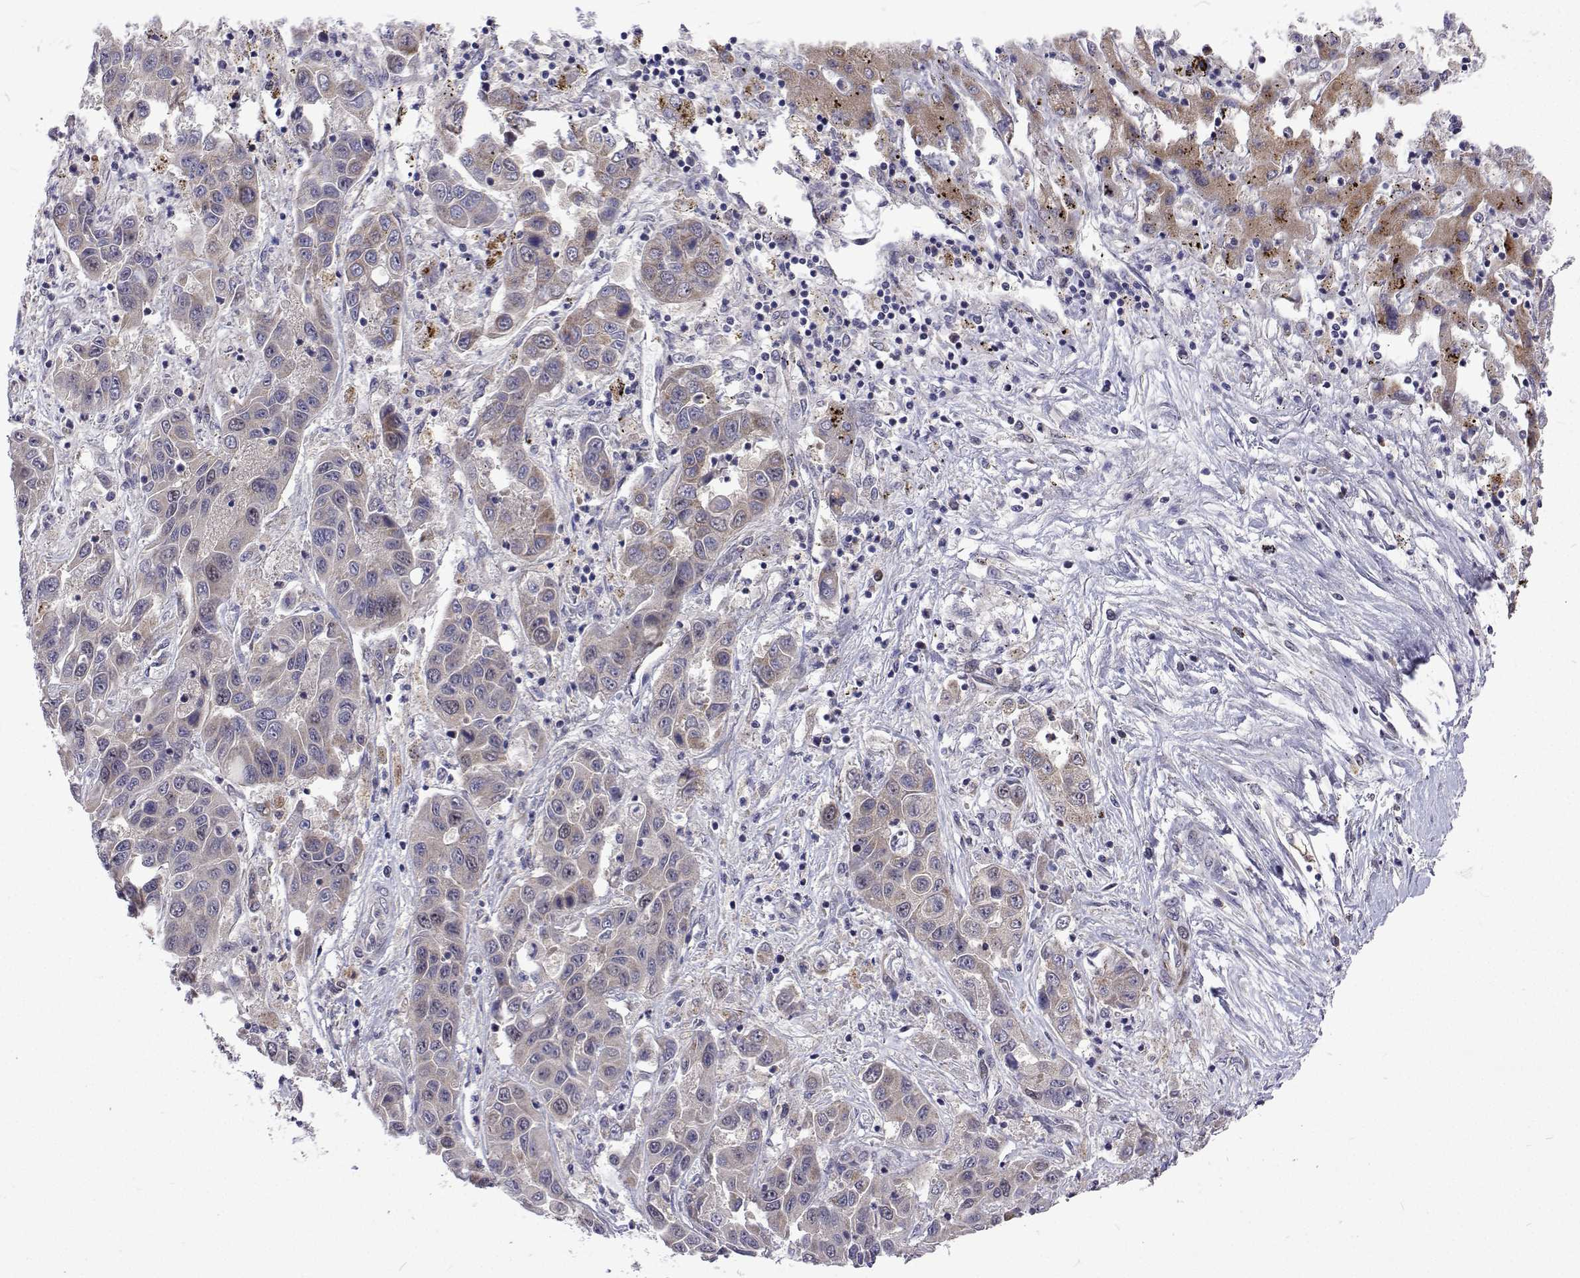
{"staining": {"intensity": "weak", "quantity": "<25%", "location": "cytoplasmic/membranous"}, "tissue": "liver cancer", "cell_type": "Tumor cells", "image_type": "cancer", "snomed": [{"axis": "morphology", "description": "Cholangiocarcinoma"}, {"axis": "topography", "description": "Liver"}], "caption": "This is an IHC micrograph of liver cancer (cholangiocarcinoma). There is no expression in tumor cells.", "gene": "DHTKD1", "patient": {"sex": "female", "age": 52}}